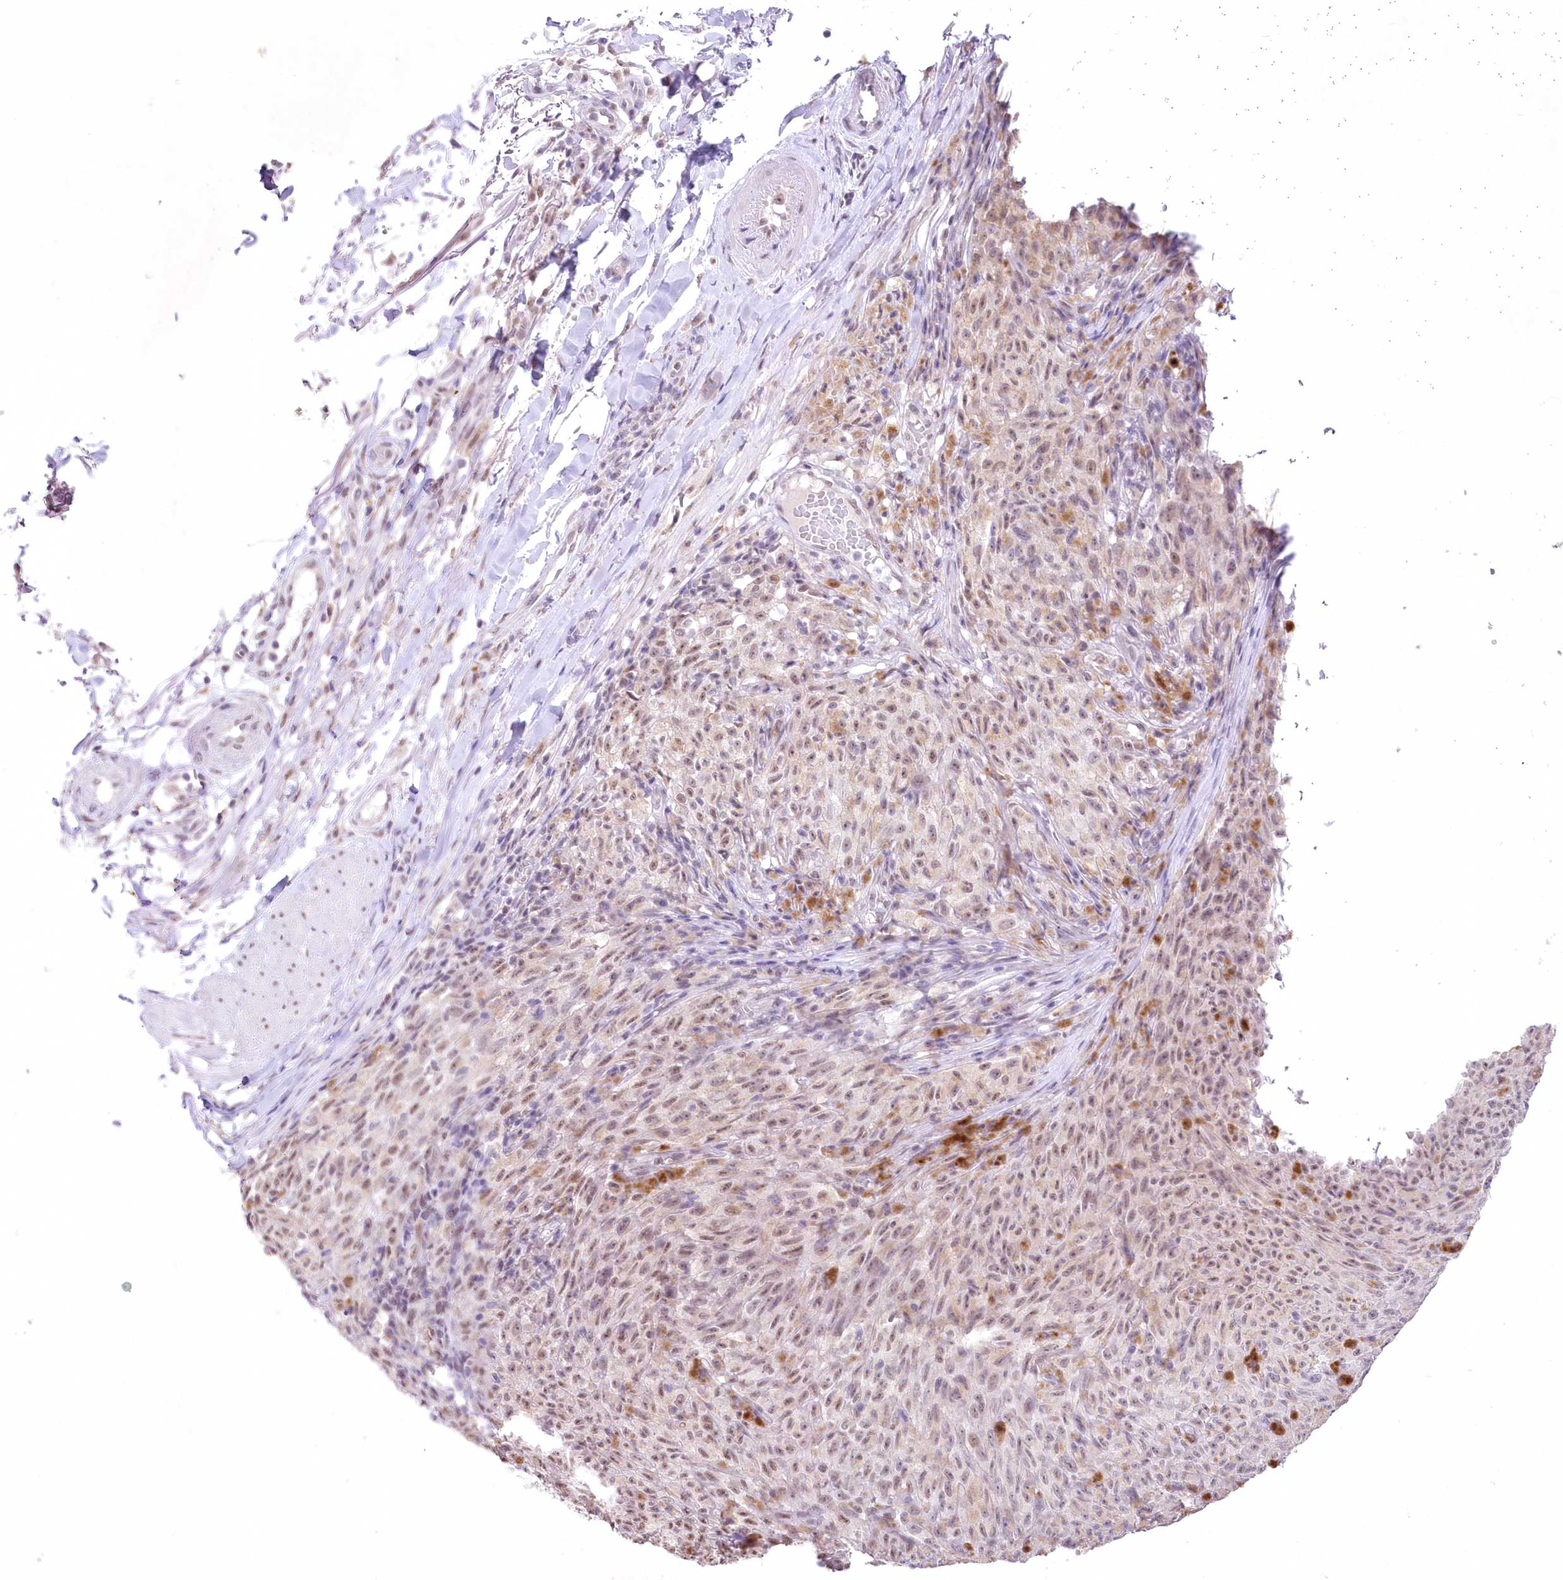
{"staining": {"intensity": "weak", "quantity": "25%-75%", "location": "nuclear"}, "tissue": "melanoma", "cell_type": "Tumor cells", "image_type": "cancer", "snomed": [{"axis": "morphology", "description": "Malignant melanoma, NOS"}, {"axis": "topography", "description": "Skin"}], "caption": "Melanoma was stained to show a protein in brown. There is low levels of weak nuclear positivity in about 25%-75% of tumor cells. The staining is performed using DAB brown chromogen to label protein expression. The nuclei are counter-stained blue using hematoxylin.", "gene": "RBM27", "patient": {"sex": "female", "age": 82}}